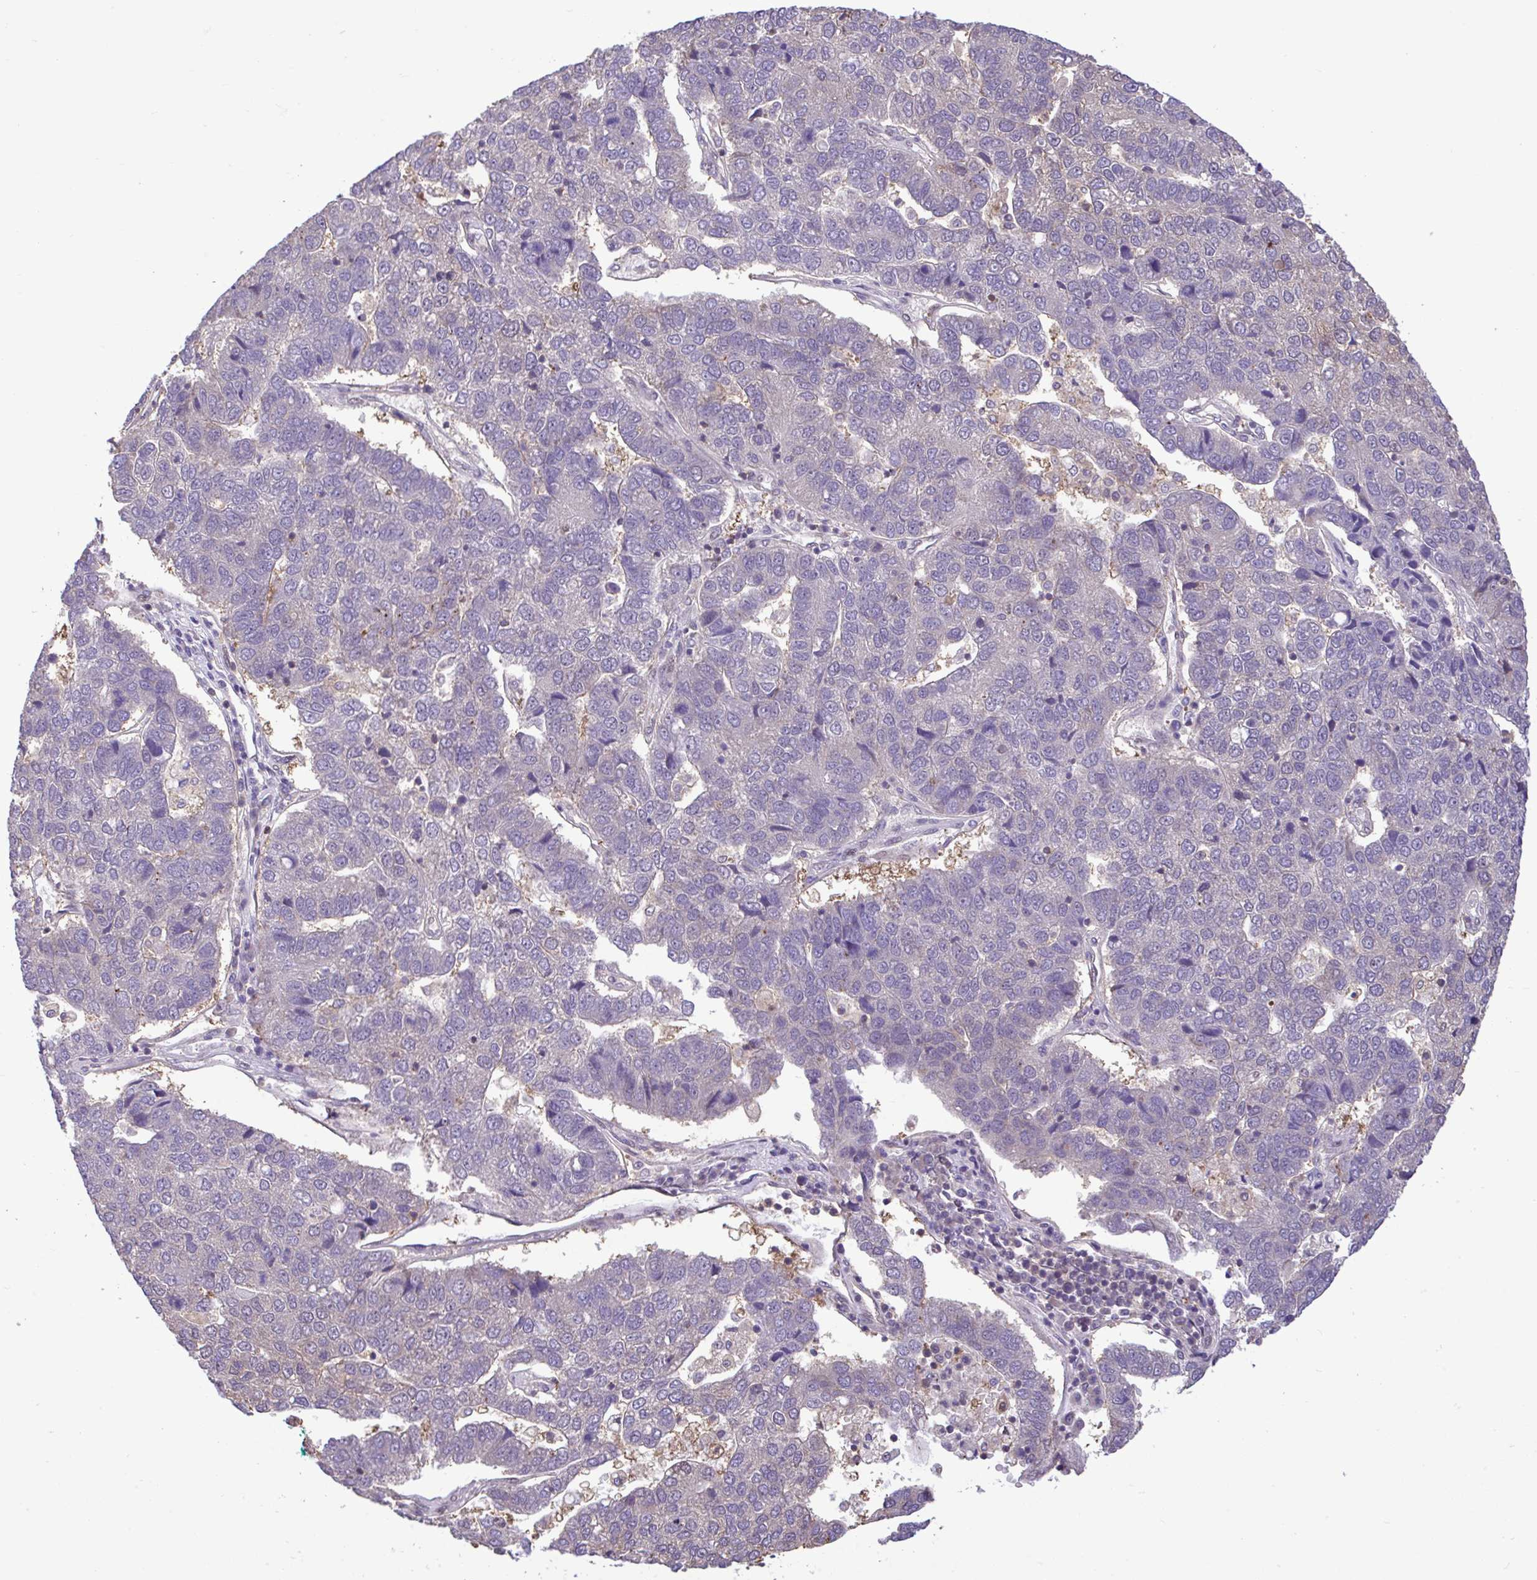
{"staining": {"intensity": "negative", "quantity": "none", "location": "none"}, "tissue": "pancreatic cancer", "cell_type": "Tumor cells", "image_type": "cancer", "snomed": [{"axis": "morphology", "description": "Adenocarcinoma, NOS"}, {"axis": "topography", "description": "Pancreas"}], "caption": "Immunohistochemistry (IHC) of adenocarcinoma (pancreatic) displays no positivity in tumor cells.", "gene": "GLIS3", "patient": {"sex": "female", "age": 61}}